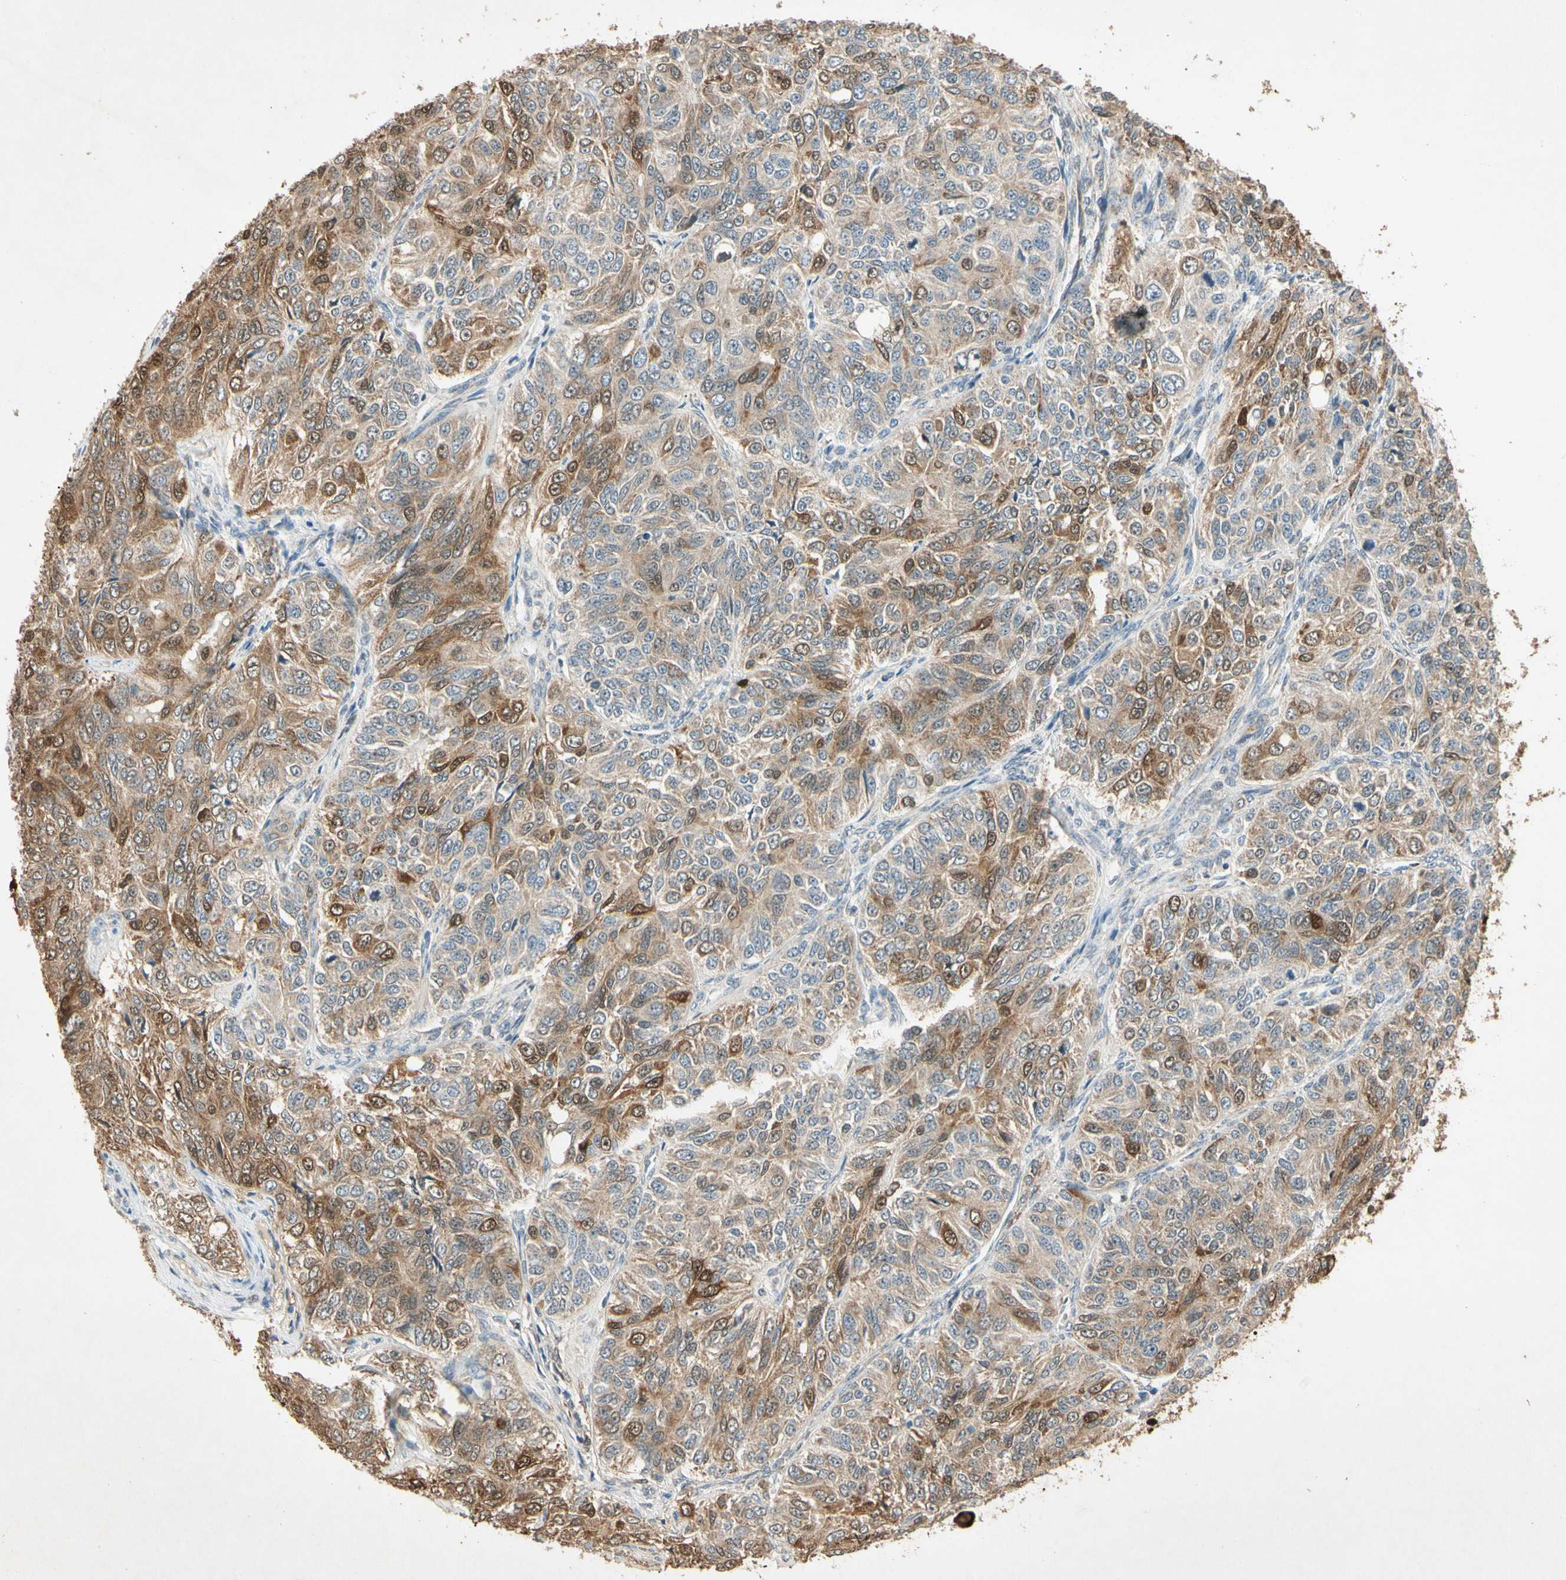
{"staining": {"intensity": "moderate", "quantity": "25%-75%", "location": "cytoplasmic/membranous,nuclear"}, "tissue": "ovarian cancer", "cell_type": "Tumor cells", "image_type": "cancer", "snomed": [{"axis": "morphology", "description": "Carcinoma, endometroid"}, {"axis": "topography", "description": "Ovary"}], "caption": "Protein expression analysis of ovarian endometroid carcinoma shows moderate cytoplasmic/membranous and nuclear expression in about 25%-75% of tumor cells.", "gene": "PRDX5", "patient": {"sex": "female", "age": 51}}